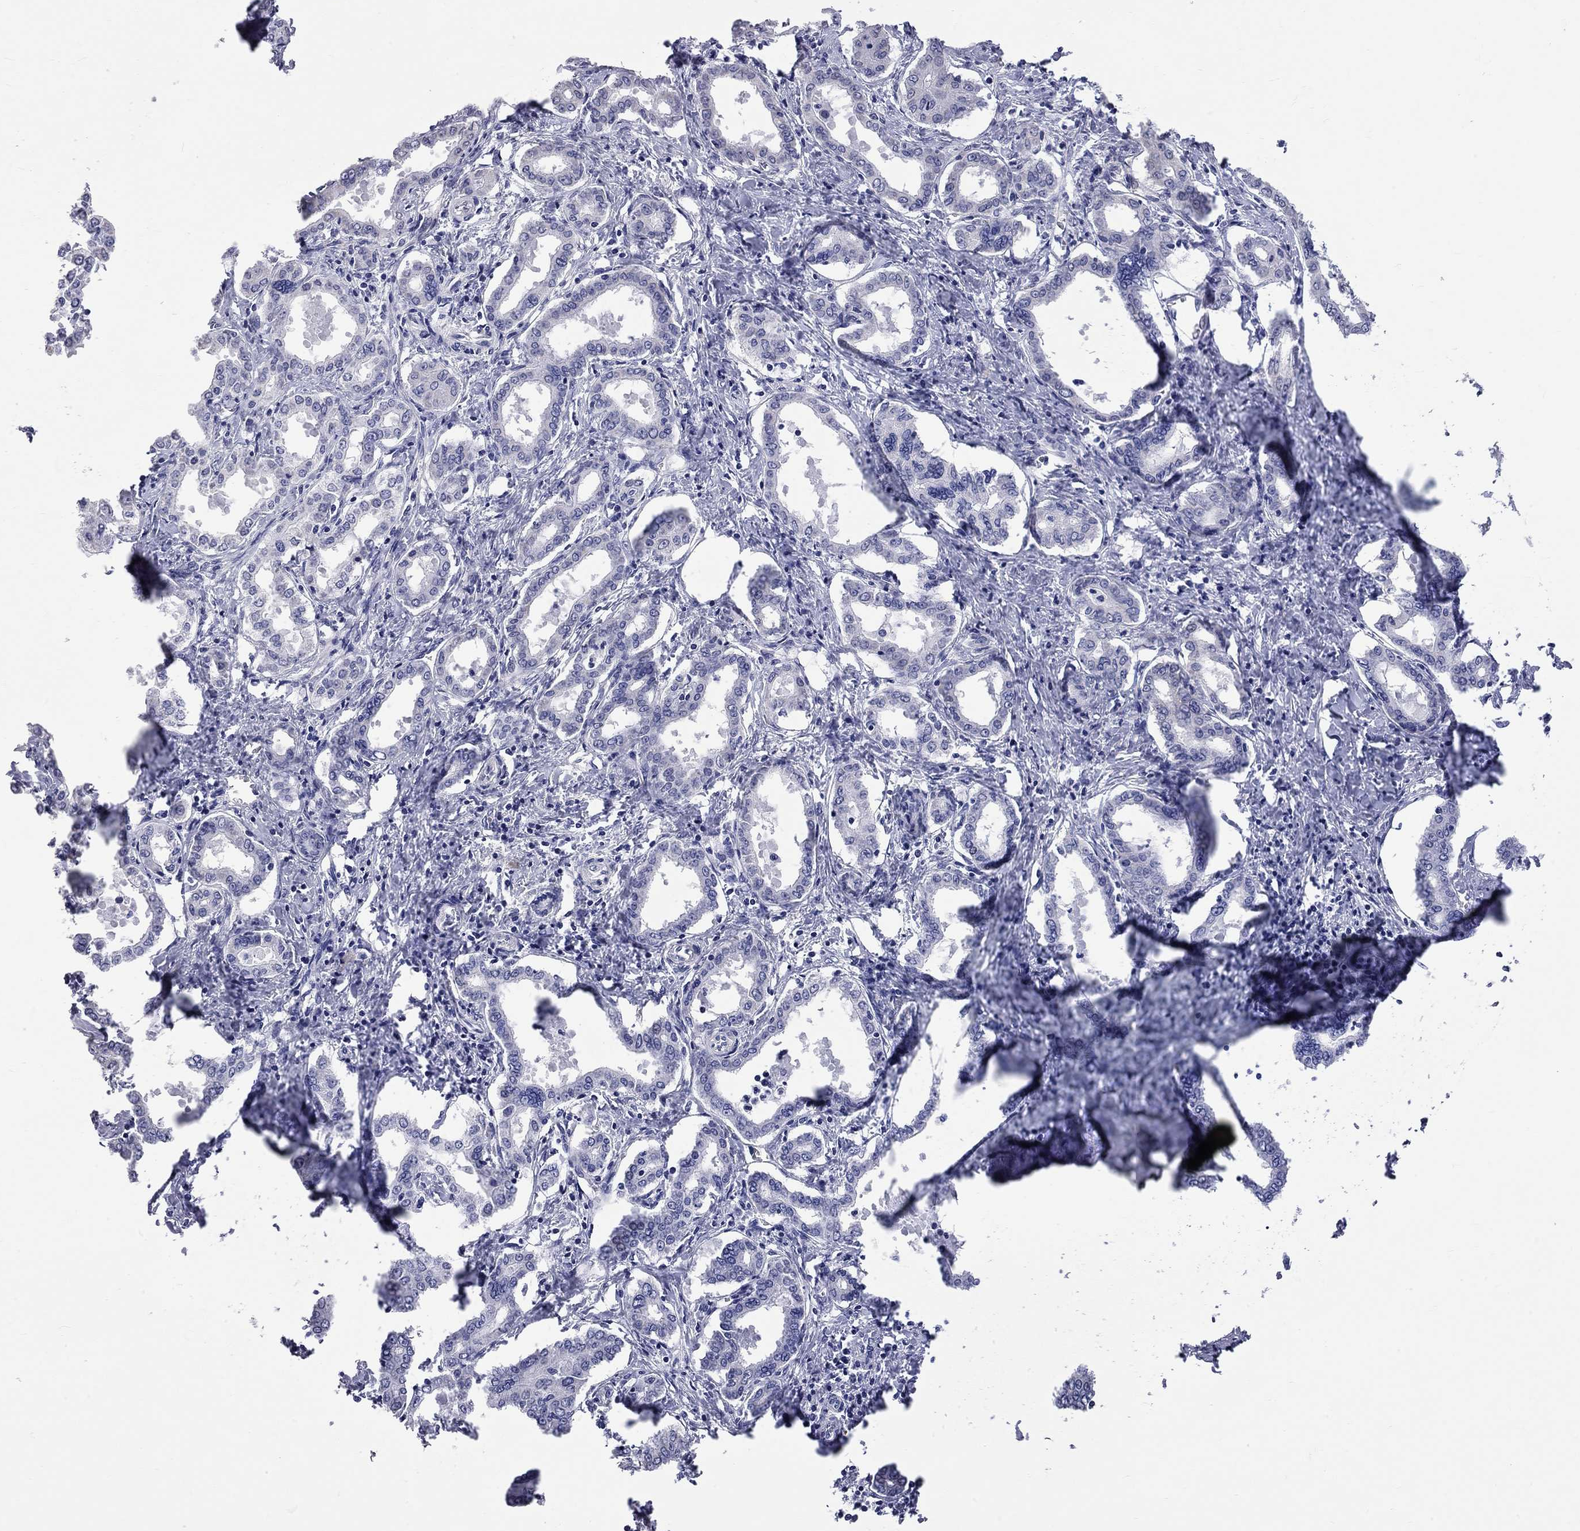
{"staining": {"intensity": "negative", "quantity": "none", "location": "none"}, "tissue": "liver cancer", "cell_type": "Tumor cells", "image_type": "cancer", "snomed": [{"axis": "morphology", "description": "Cholangiocarcinoma"}, {"axis": "topography", "description": "Liver"}], "caption": "IHC image of neoplastic tissue: human liver cancer stained with DAB exhibits no significant protein positivity in tumor cells.", "gene": "OPRK1", "patient": {"sex": "female", "age": 47}}